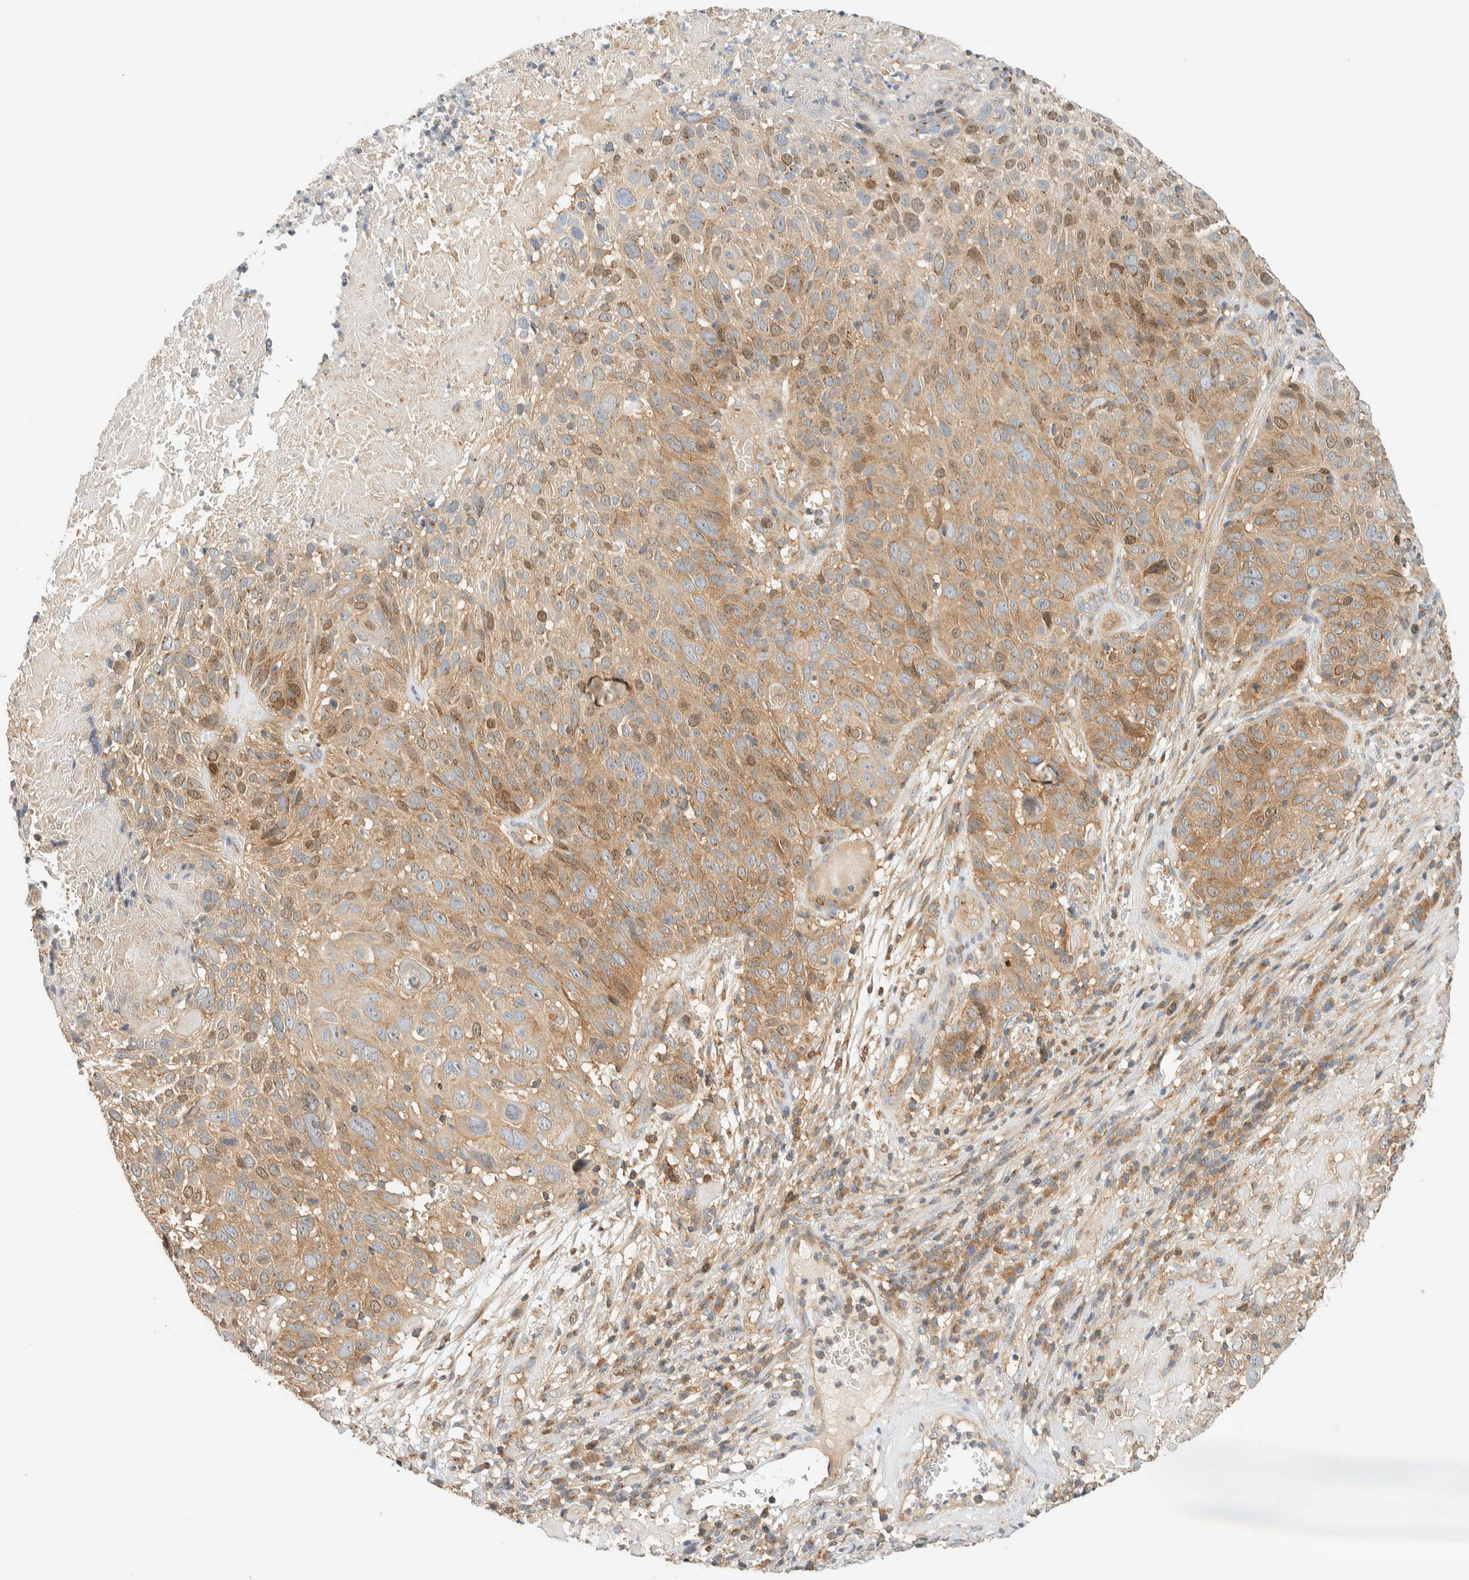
{"staining": {"intensity": "weak", "quantity": ">75%", "location": "cytoplasmic/membranous"}, "tissue": "cervical cancer", "cell_type": "Tumor cells", "image_type": "cancer", "snomed": [{"axis": "morphology", "description": "Squamous cell carcinoma, NOS"}, {"axis": "topography", "description": "Cervix"}], "caption": "Squamous cell carcinoma (cervical) tissue shows weak cytoplasmic/membranous positivity in about >75% of tumor cells", "gene": "ARFGEF1", "patient": {"sex": "female", "age": 74}}